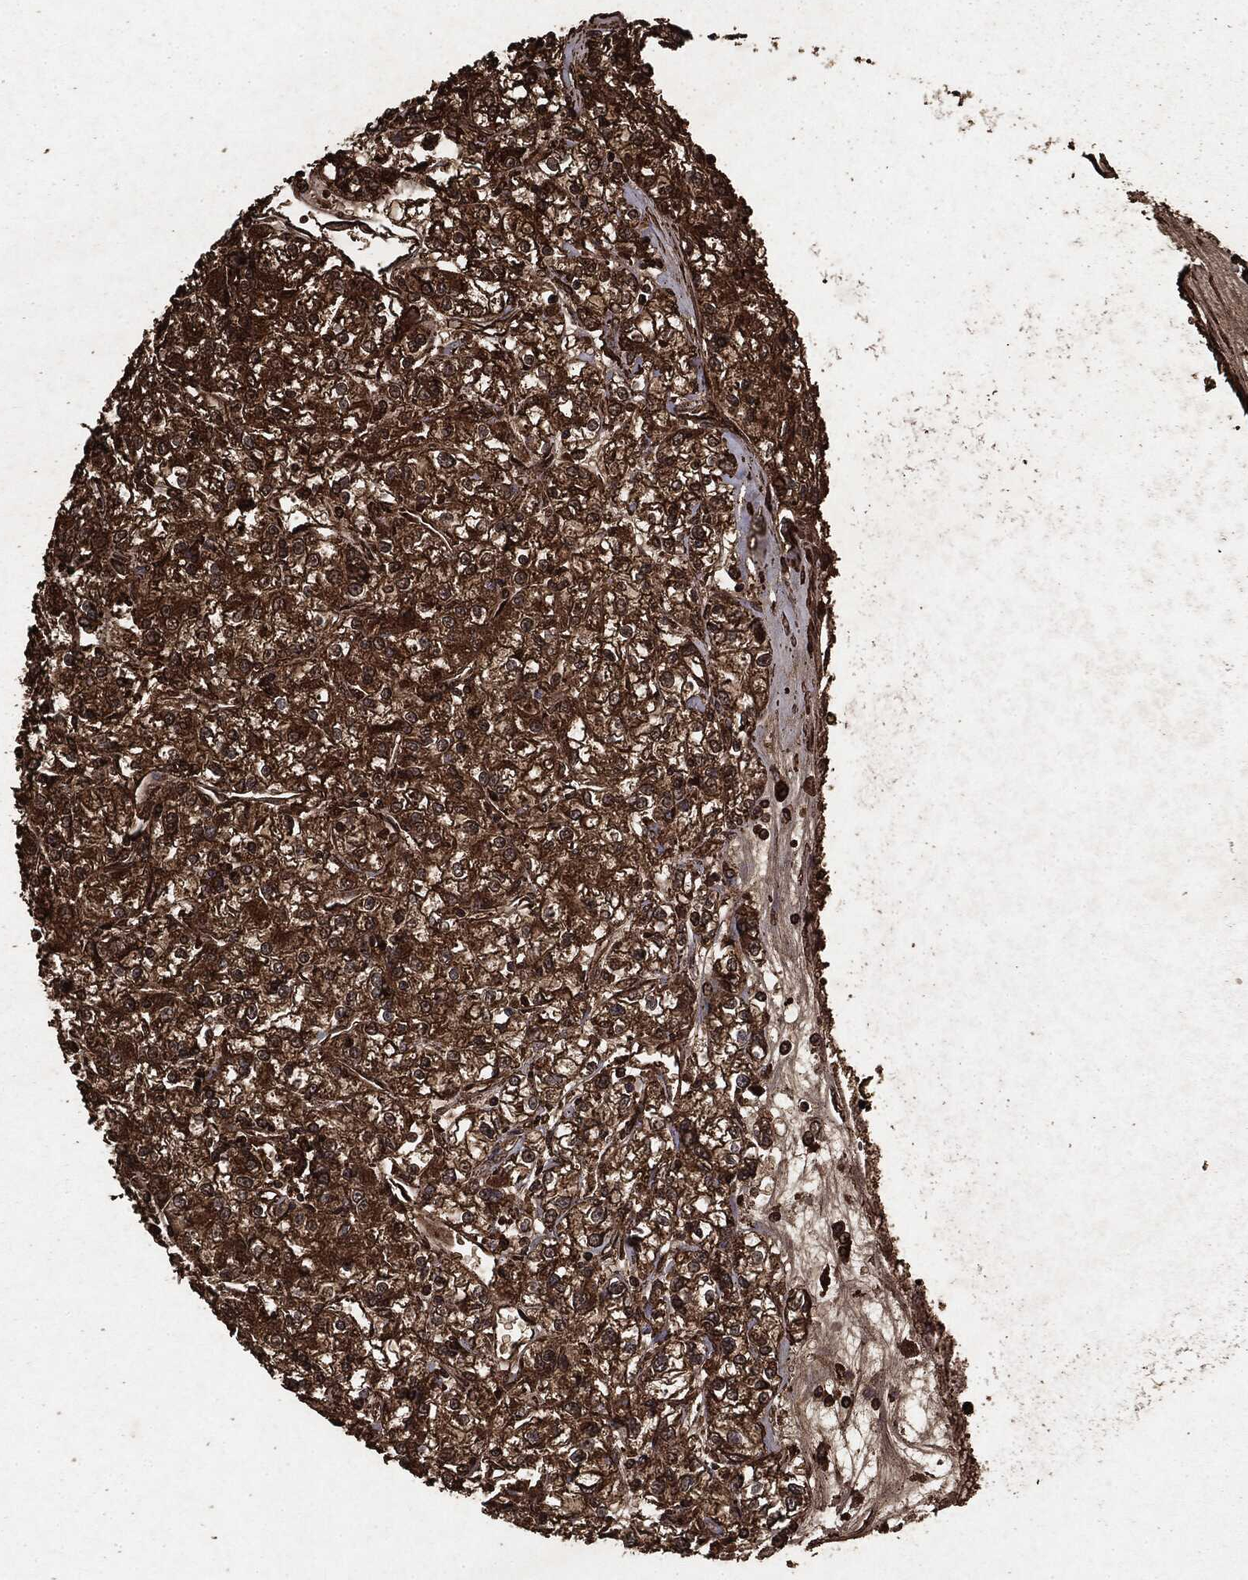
{"staining": {"intensity": "strong", "quantity": ">75%", "location": "cytoplasmic/membranous"}, "tissue": "renal cancer", "cell_type": "Tumor cells", "image_type": "cancer", "snomed": [{"axis": "morphology", "description": "Adenocarcinoma, NOS"}, {"axis": "topography", "description": "Kidney"}], "caption": "Protein positivity by IHC reveals strong cytoplasmic/membranous expression in approximately >75% of tumor cells in renal adenocarcinoma.", "gene": "ARAF", "patient": {"sex": "female", "age": 59}}